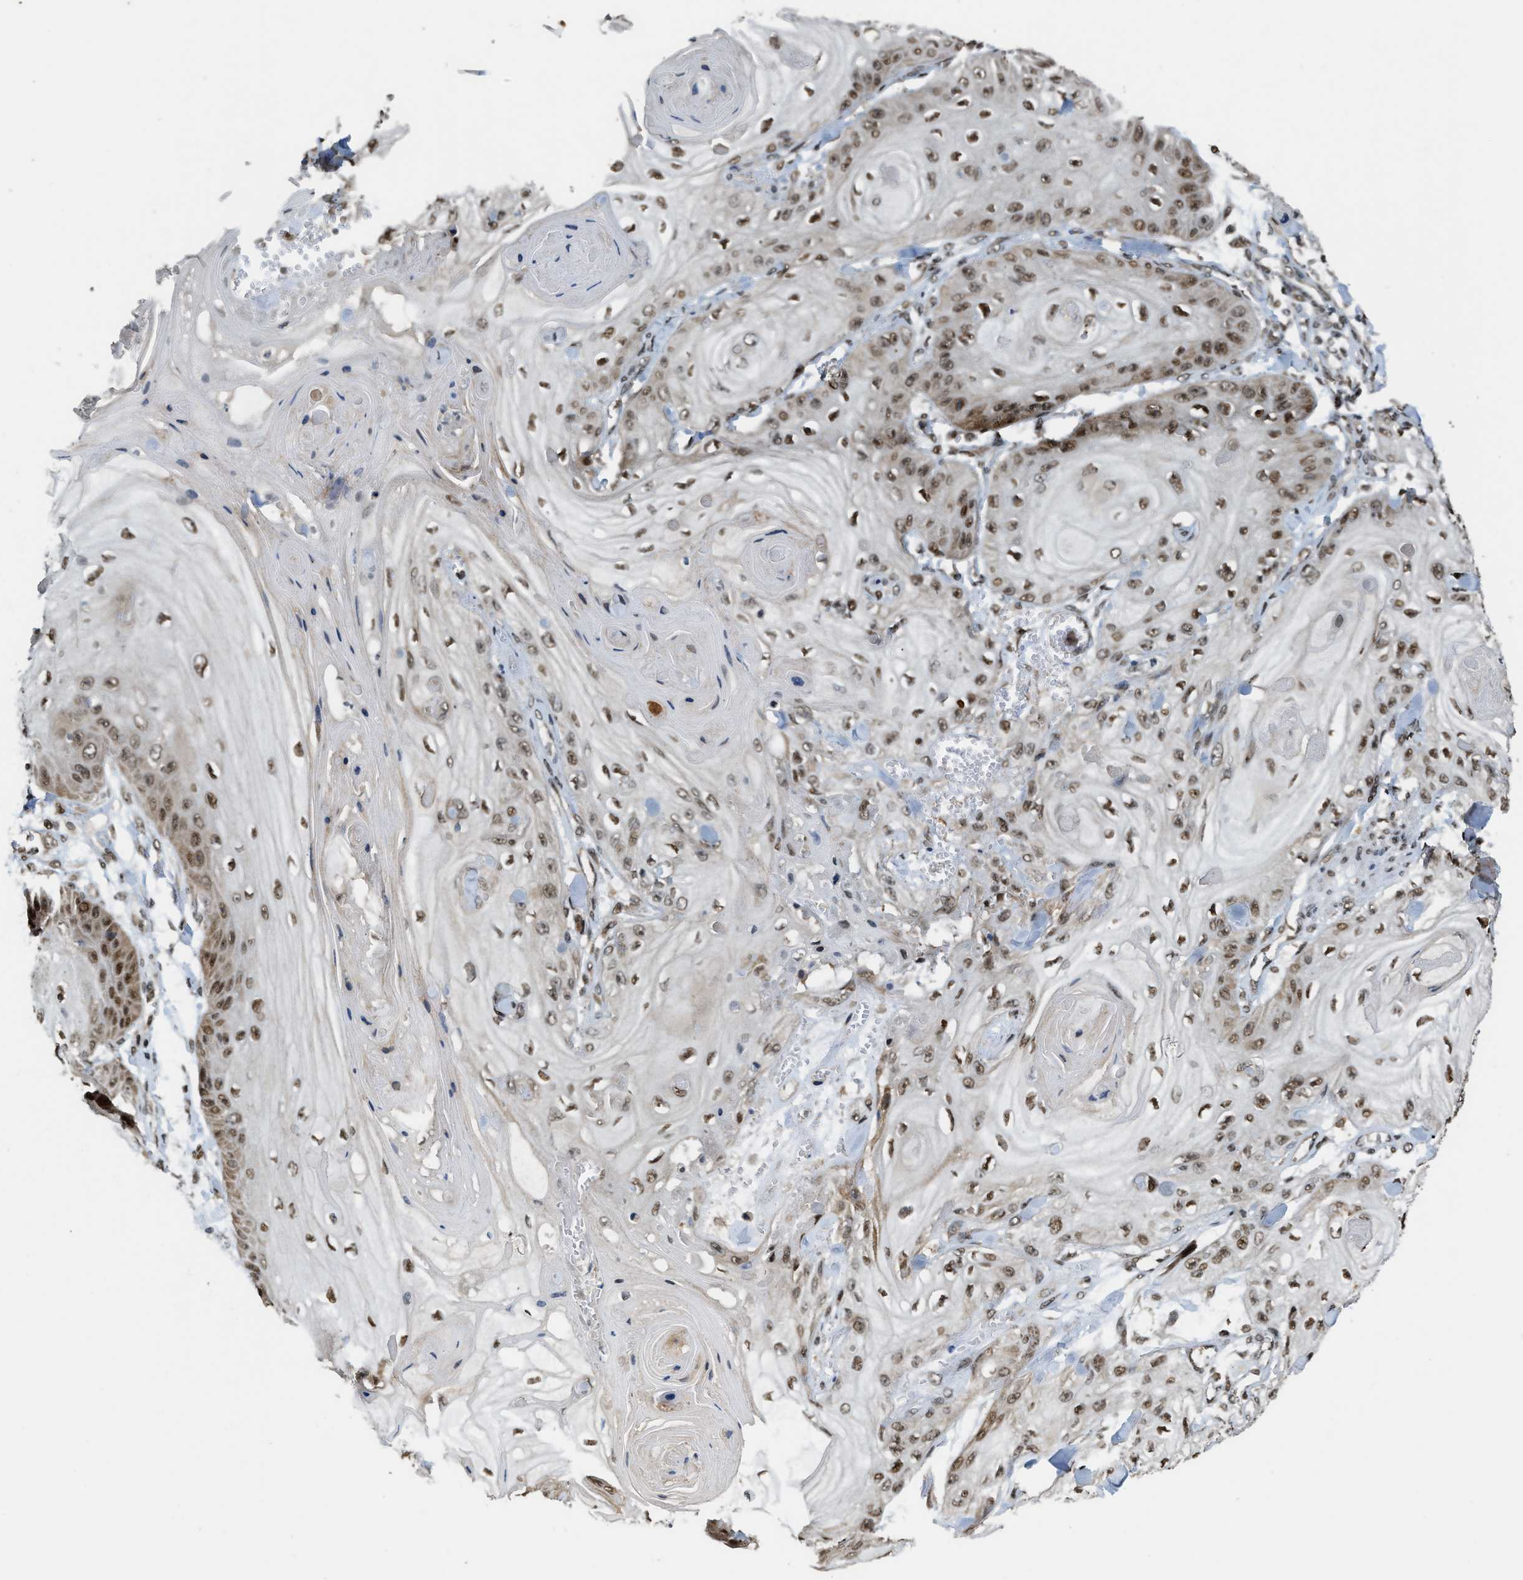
{"staining": {"intensity": "moderate", "quantity": ">75%", "location": "cytoplasmic/membranous,nuclear"}, "tissue": "skin cancer", "cell_type": "Tumor cells", "image_type": "cancer", "snomed": [{"axis": "morphology", "description": "Squamous cell carcinoma, NOS"}, {"axis": "topography", "description": "Skin"}], "caption": "IHC (DAB (3,3'-diaminobenzidine)) staining of human skin cancer (squamous cell carcinoma) displays moderate cytoplasmic/membranous and nuclear protein staining in approximately >75% of tumor cells.", "gene": "SERTAD2", "patient": {"sex": "male", "age": 74}}